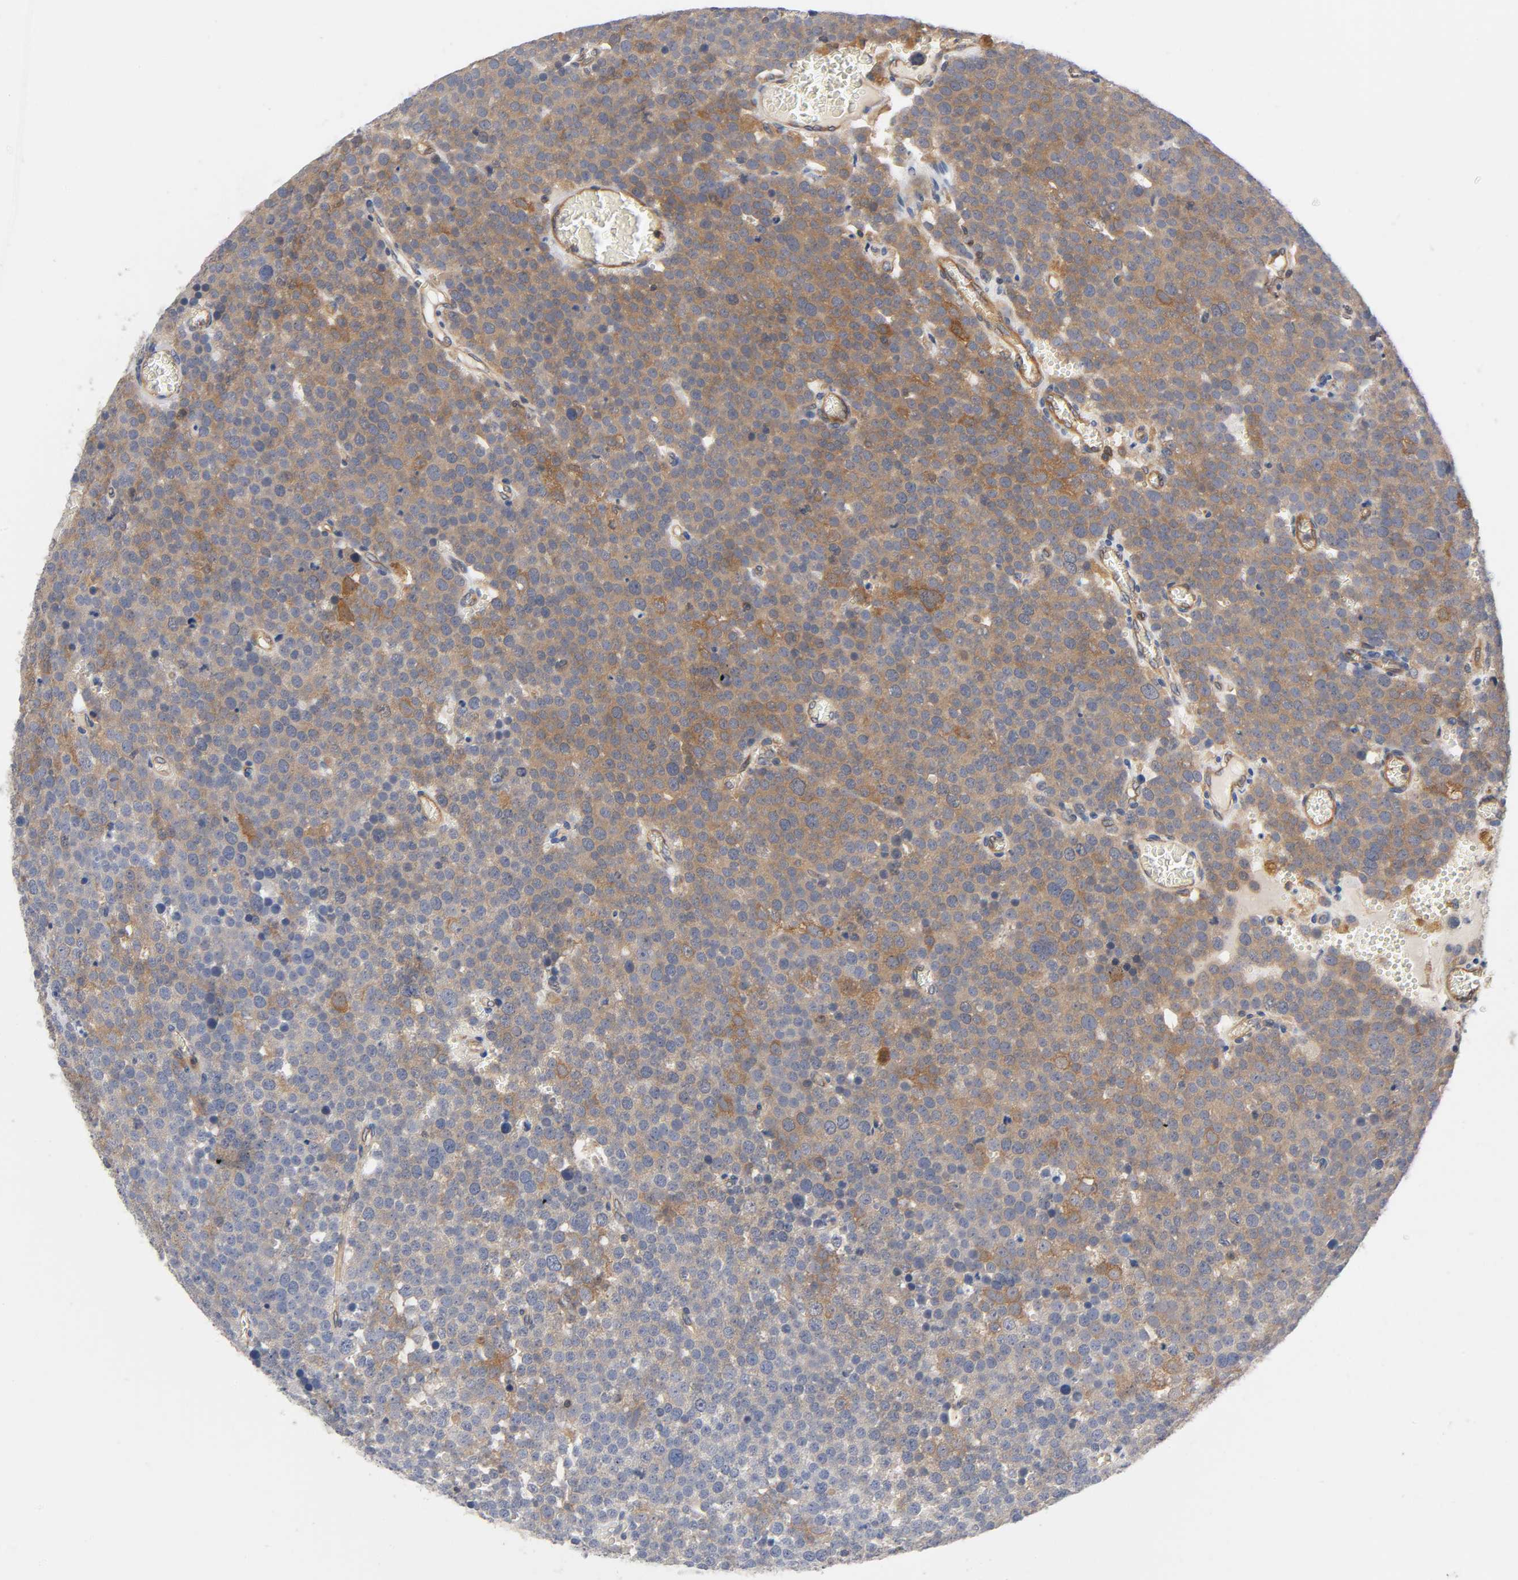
{"staining": {"intensity": "moderate", "quantity": ">75%", "location": "cytoplasmic/membranous"}, "tissue": "testis cancer", "cell_type": "Tumor cells", "image_type": "cancer", "snomed": [{"axis": "morphology", "description": "Seminoma, NOS"}, {"axis": "topography", "description": "Testis"}], "caption": "The image shows immunohistochemical staining of testis cancer (seminoma). There is moderate cytoplasmic/membranous expression is appreciated in about >75% of tumor cells.", "gene": "PRKAB1", "patient": {"sex": "male", "age": 71}}